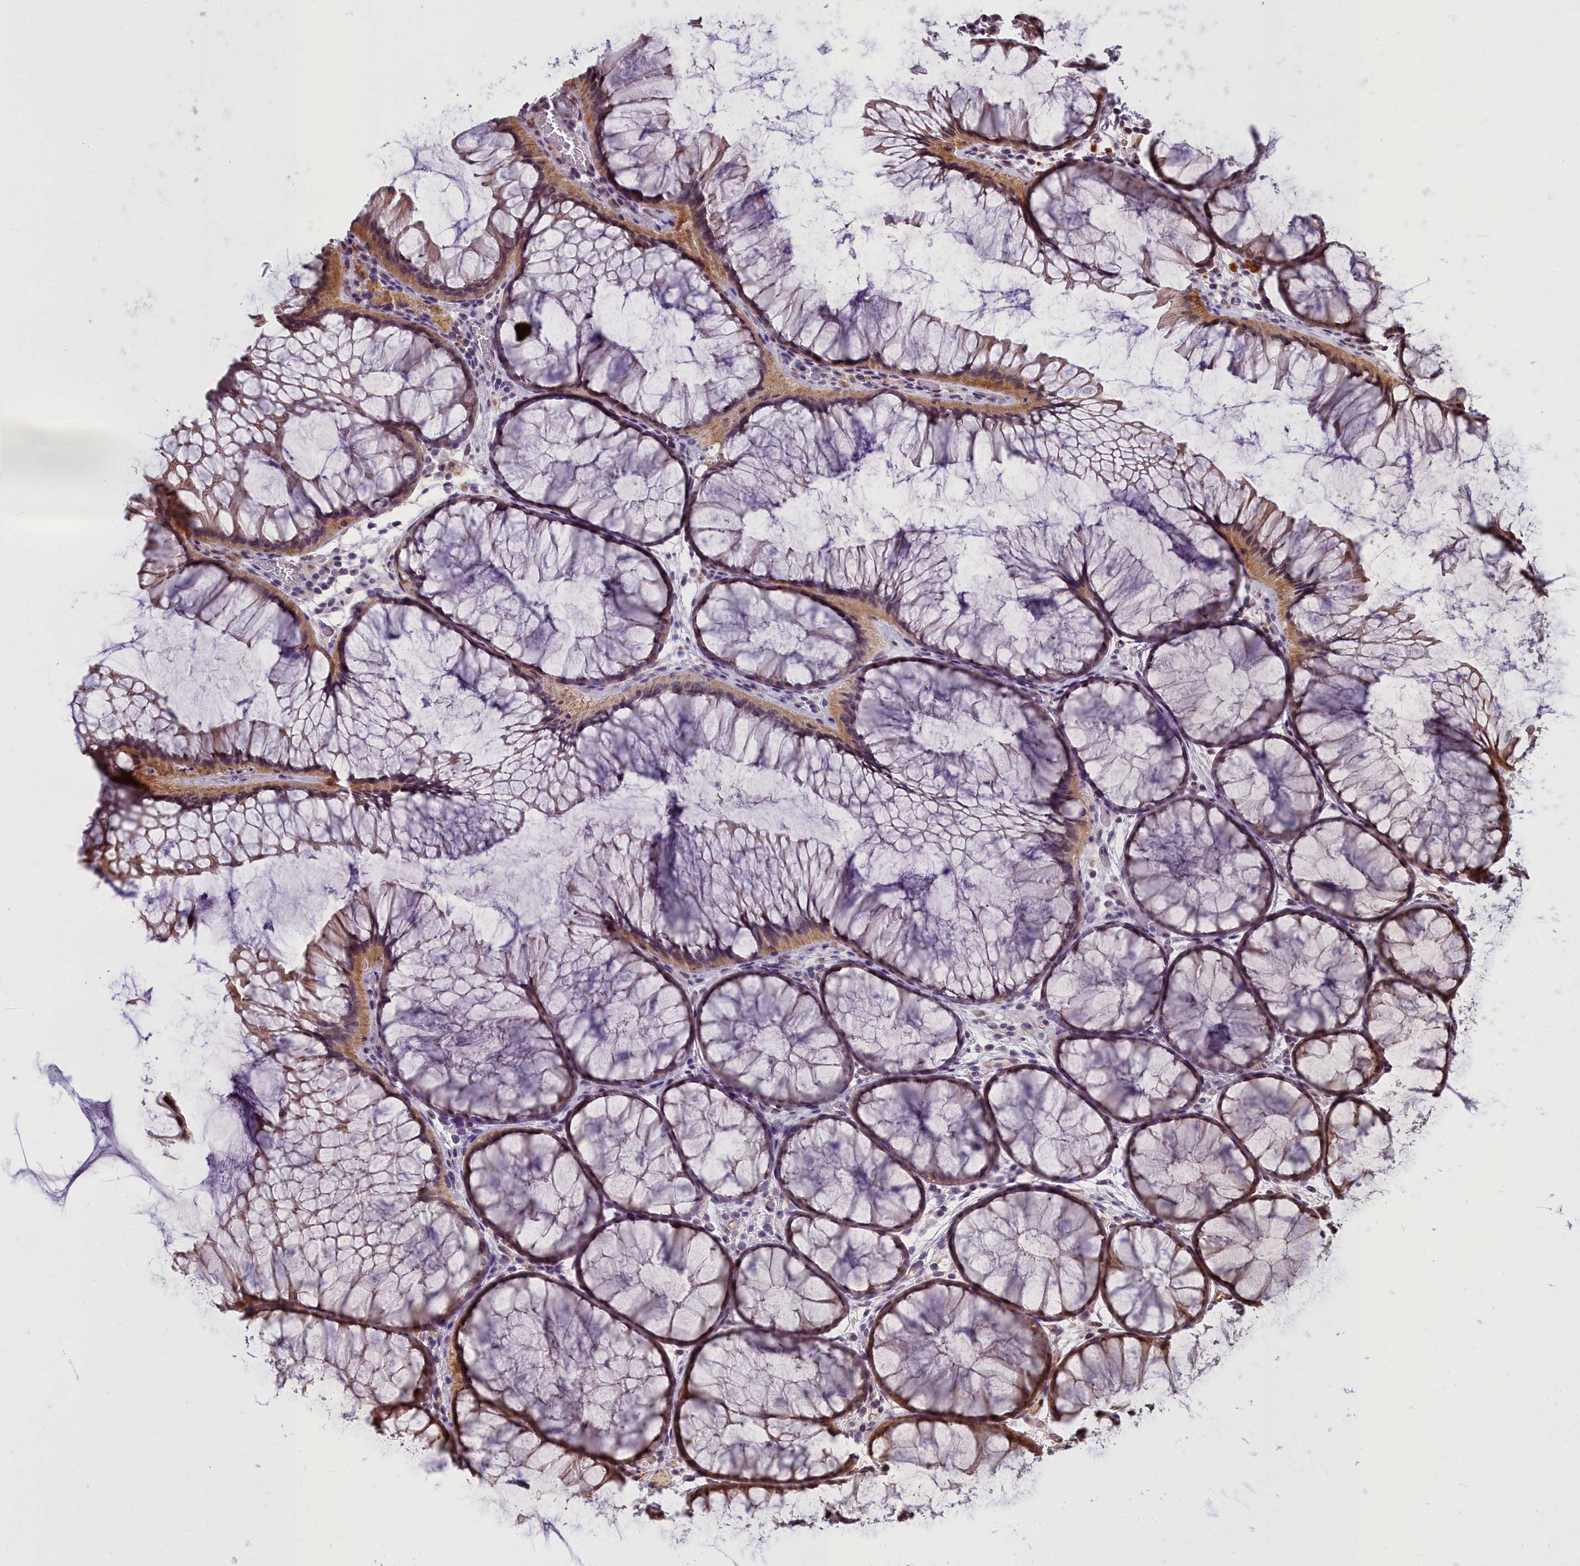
{"staining": {"intensity": "weak", "quantity": ">75%", "location": "cytoplasmic/membranous"}, "tissue": "colon", "cell_type": "Endothelial cells", "image_type": "normal", "snomed": [{"axis": "morphology", "description": "Normal tissue, NOS"}, {"axis": "topography", "description": "Colon"}], "caption": "About >75% of endothelial cells in normal colon exhibit weak cytoplasmic/membranous protein positivity as visualized by brown immunohistochemical staining.", "gene": "GLYATL3", "patient": {"sex": "female", "age": 82}}